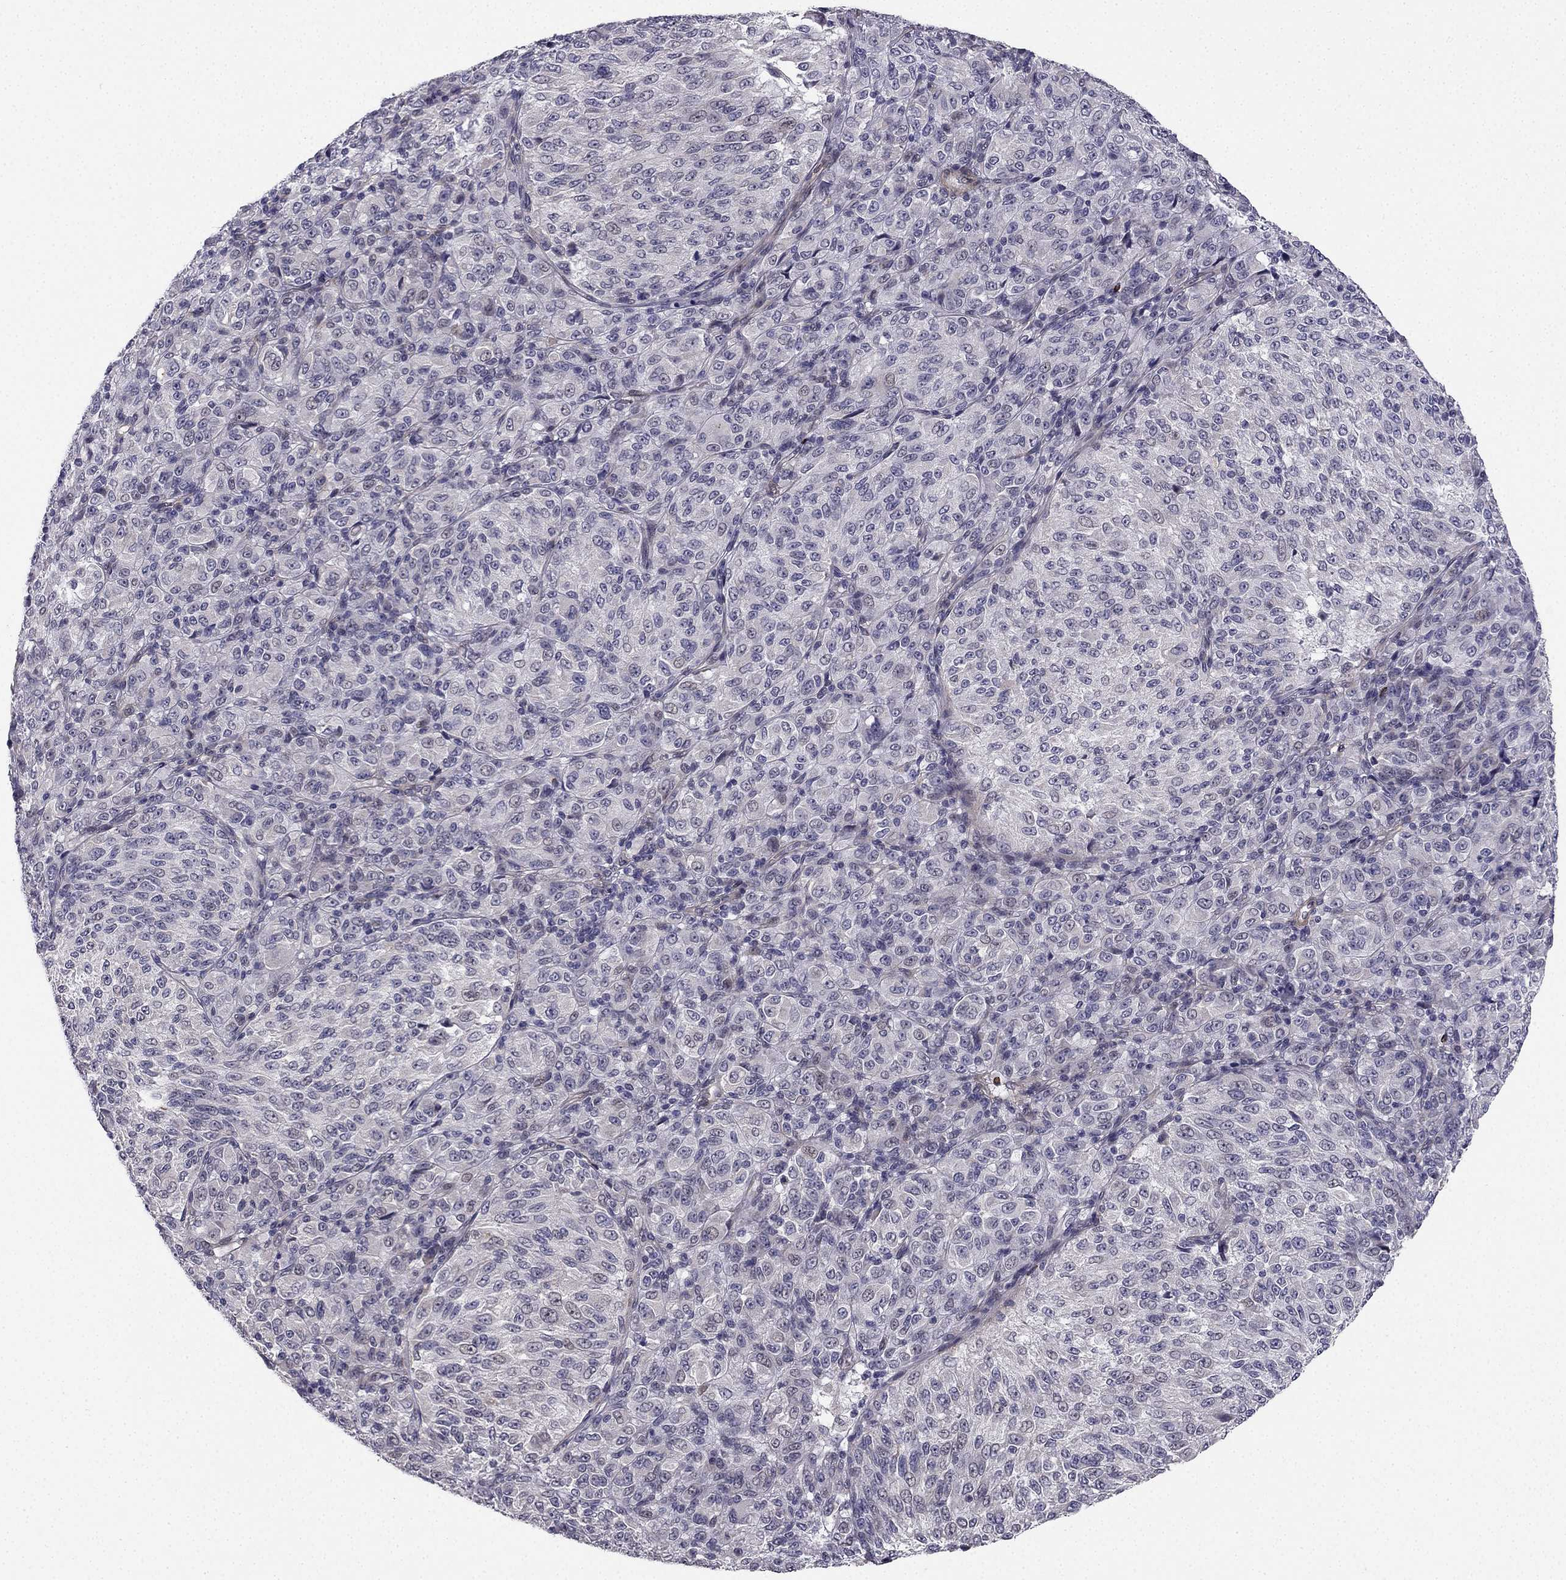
{"staining": {"intensity": "negative", "quantity": "none", "location": "none"}, "tissue": "melanoma", "cell_type": "Tumor cells", "image_type": "cancer", "snomed": [{"axis": "morphology", "description": "Malignant melanoma, Metastatic site"}, {"axis": "topography", "description": "Brain"}], "caption": "This is an immunohistochemistry (IHC) micrograph of human melanoma. There is no expression in tumor cells.", "gene": "CHST8", "patient": {"sex": "female", "age": 56}}